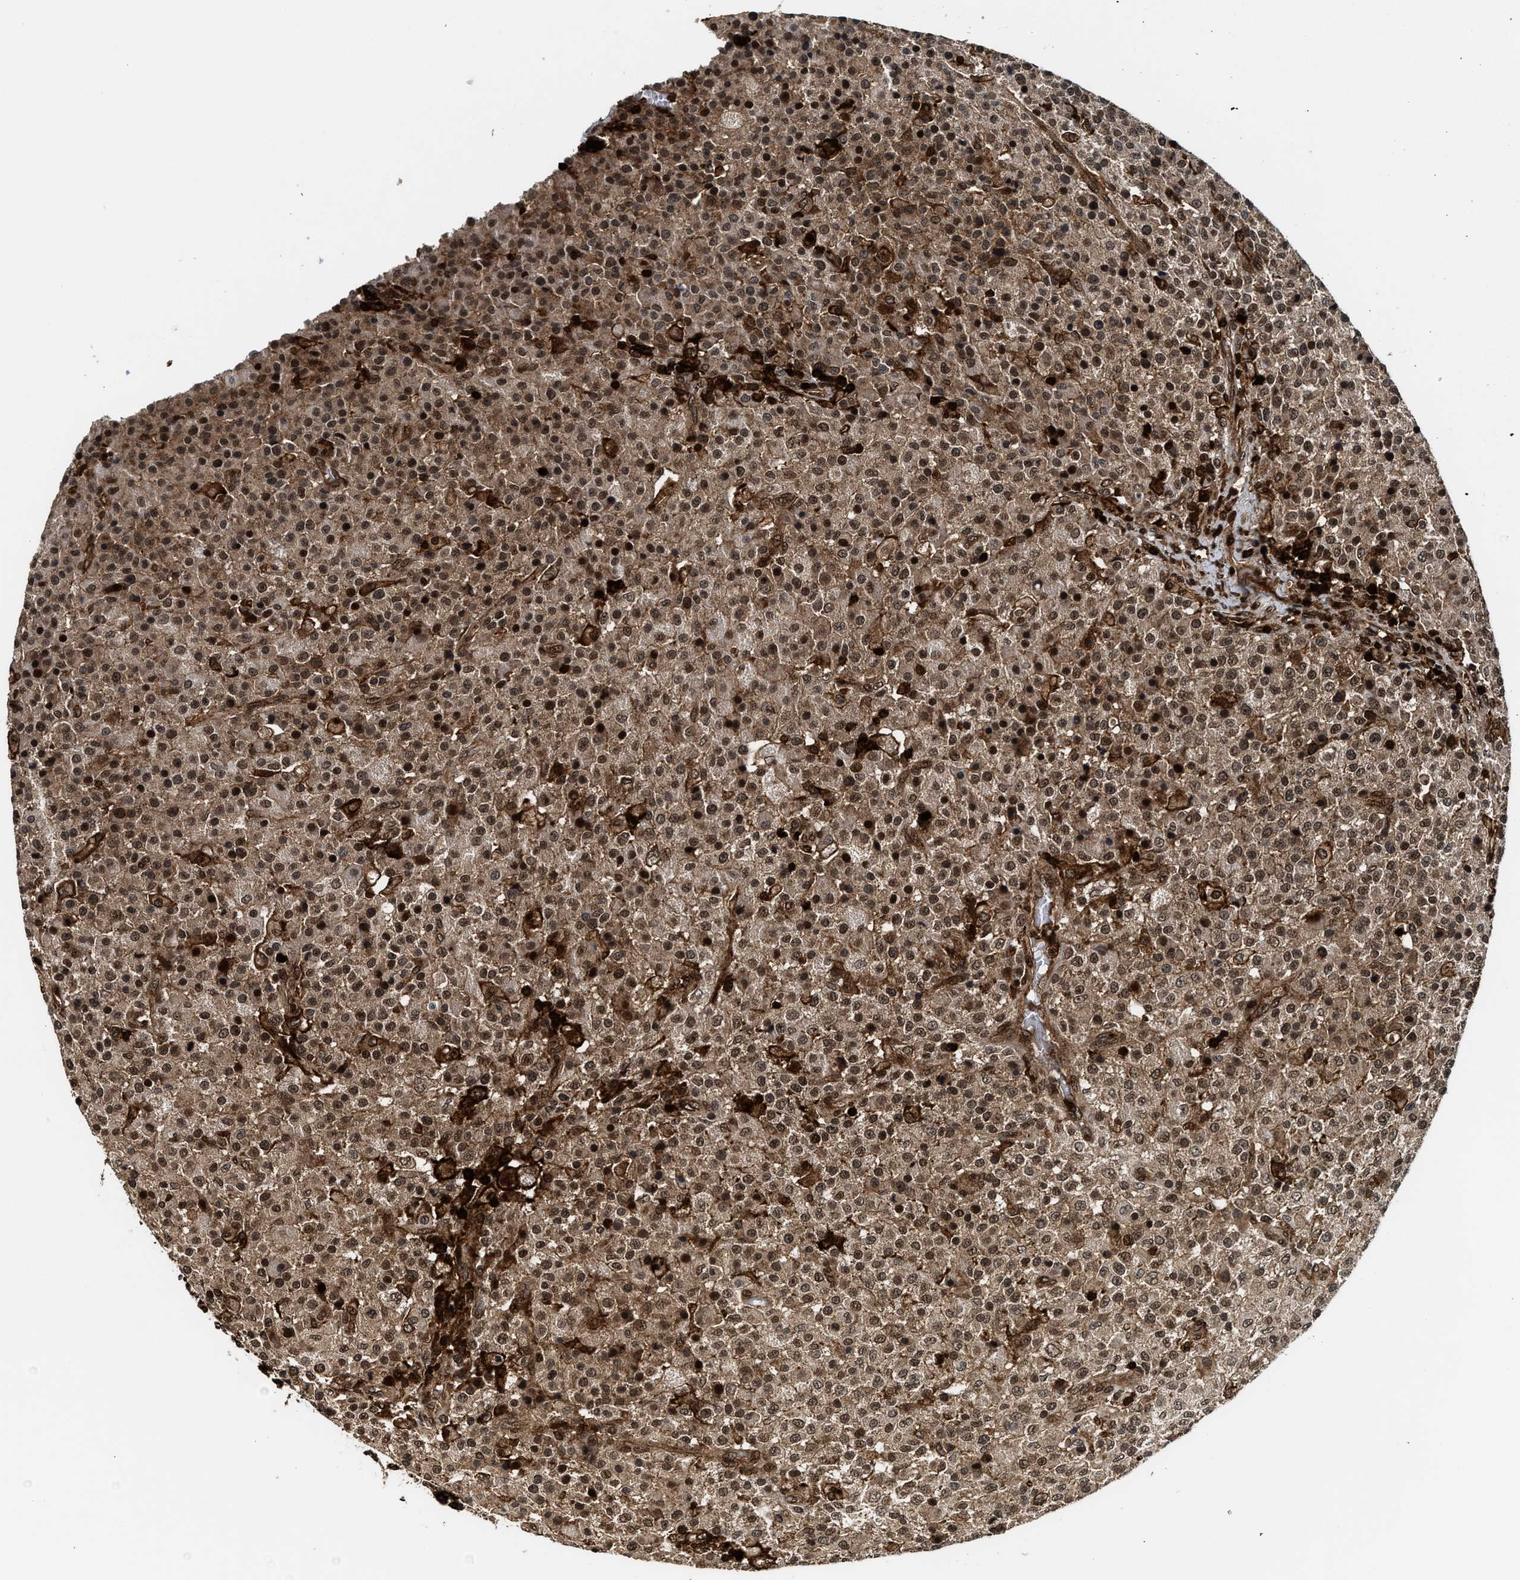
{"staining": {"intensity": "moderate", "quantity": ">75%", "location": "cytoplasmic/membranous,nuclear"}, "tissue": "testis cancer", "cell_type": "Tumor cells", "image_type": "cancer", "snomed": [{"axis": "morphology", "description": "Seminoma, NOS"}, {"axis": "topography", "description": "Testis"}], "caption": "About >75% of tumor cells in testis cancer exhibit moderate cytoplasmic/membranous and nuclear protein positivity as visualized by brown immunohistochemical staining.", "gene": "MDM2", "patient": {"sex": "male", "age": 59}}